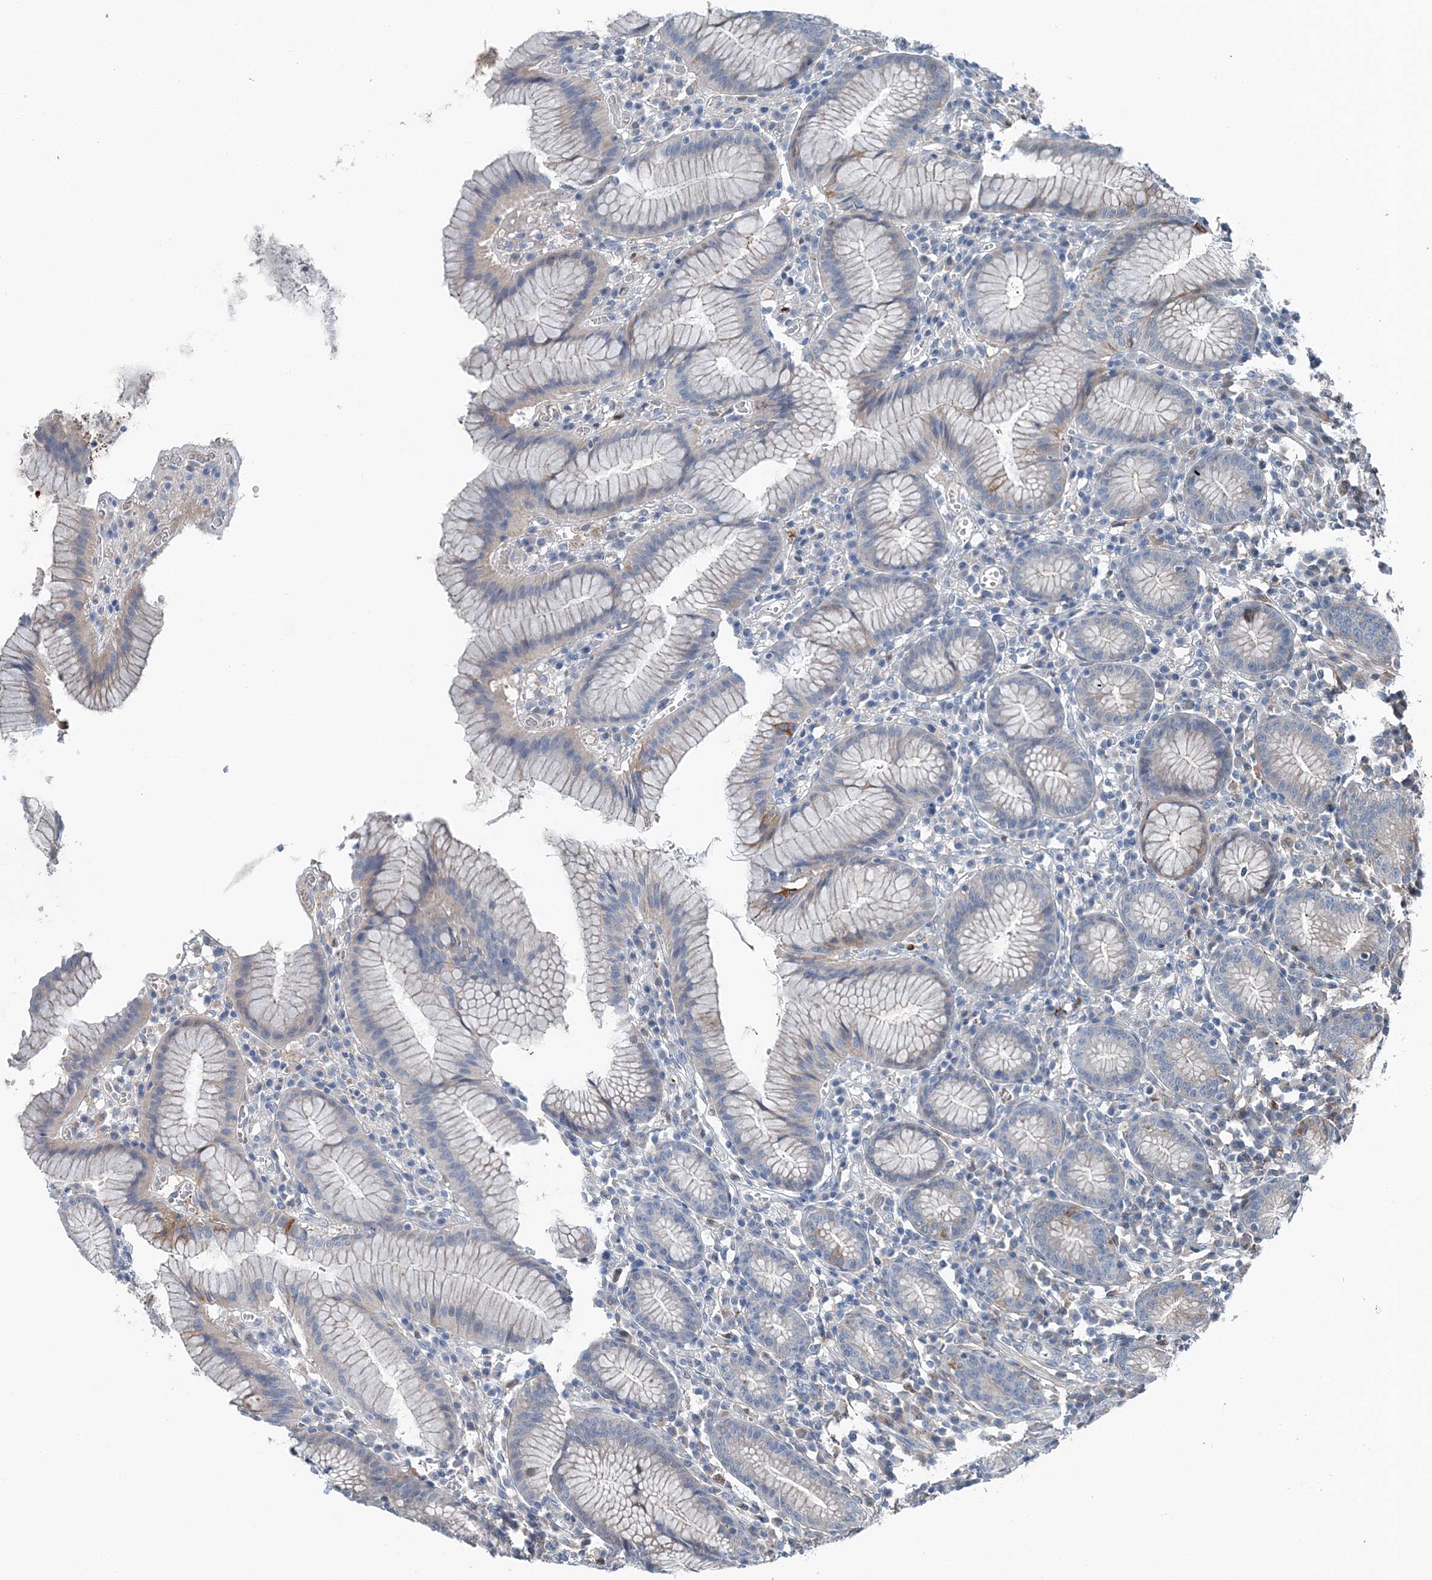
{"staining": {"intensity": "moderate", "quantity": "25%-75%", "location": "cytoplasmic/membranous"}, "tissue": "stomach", "cell_type": "Glandular cells", "image_type": "normal", "snomed": [{"axis": "morphology", "description": "Normal tissue, NOS"}, {"axis": "topography", "description": "Stomach"}], "caption": "Stomach stained with IHC demonstrates moderate cytoplasmic/membranous staining in about 25%-75% of glandular cells. The protein is shown in brown color, while the nuclei are stained blue.", "gene": "SPOPL", "patient": {"sex": "male", "age": 55}}